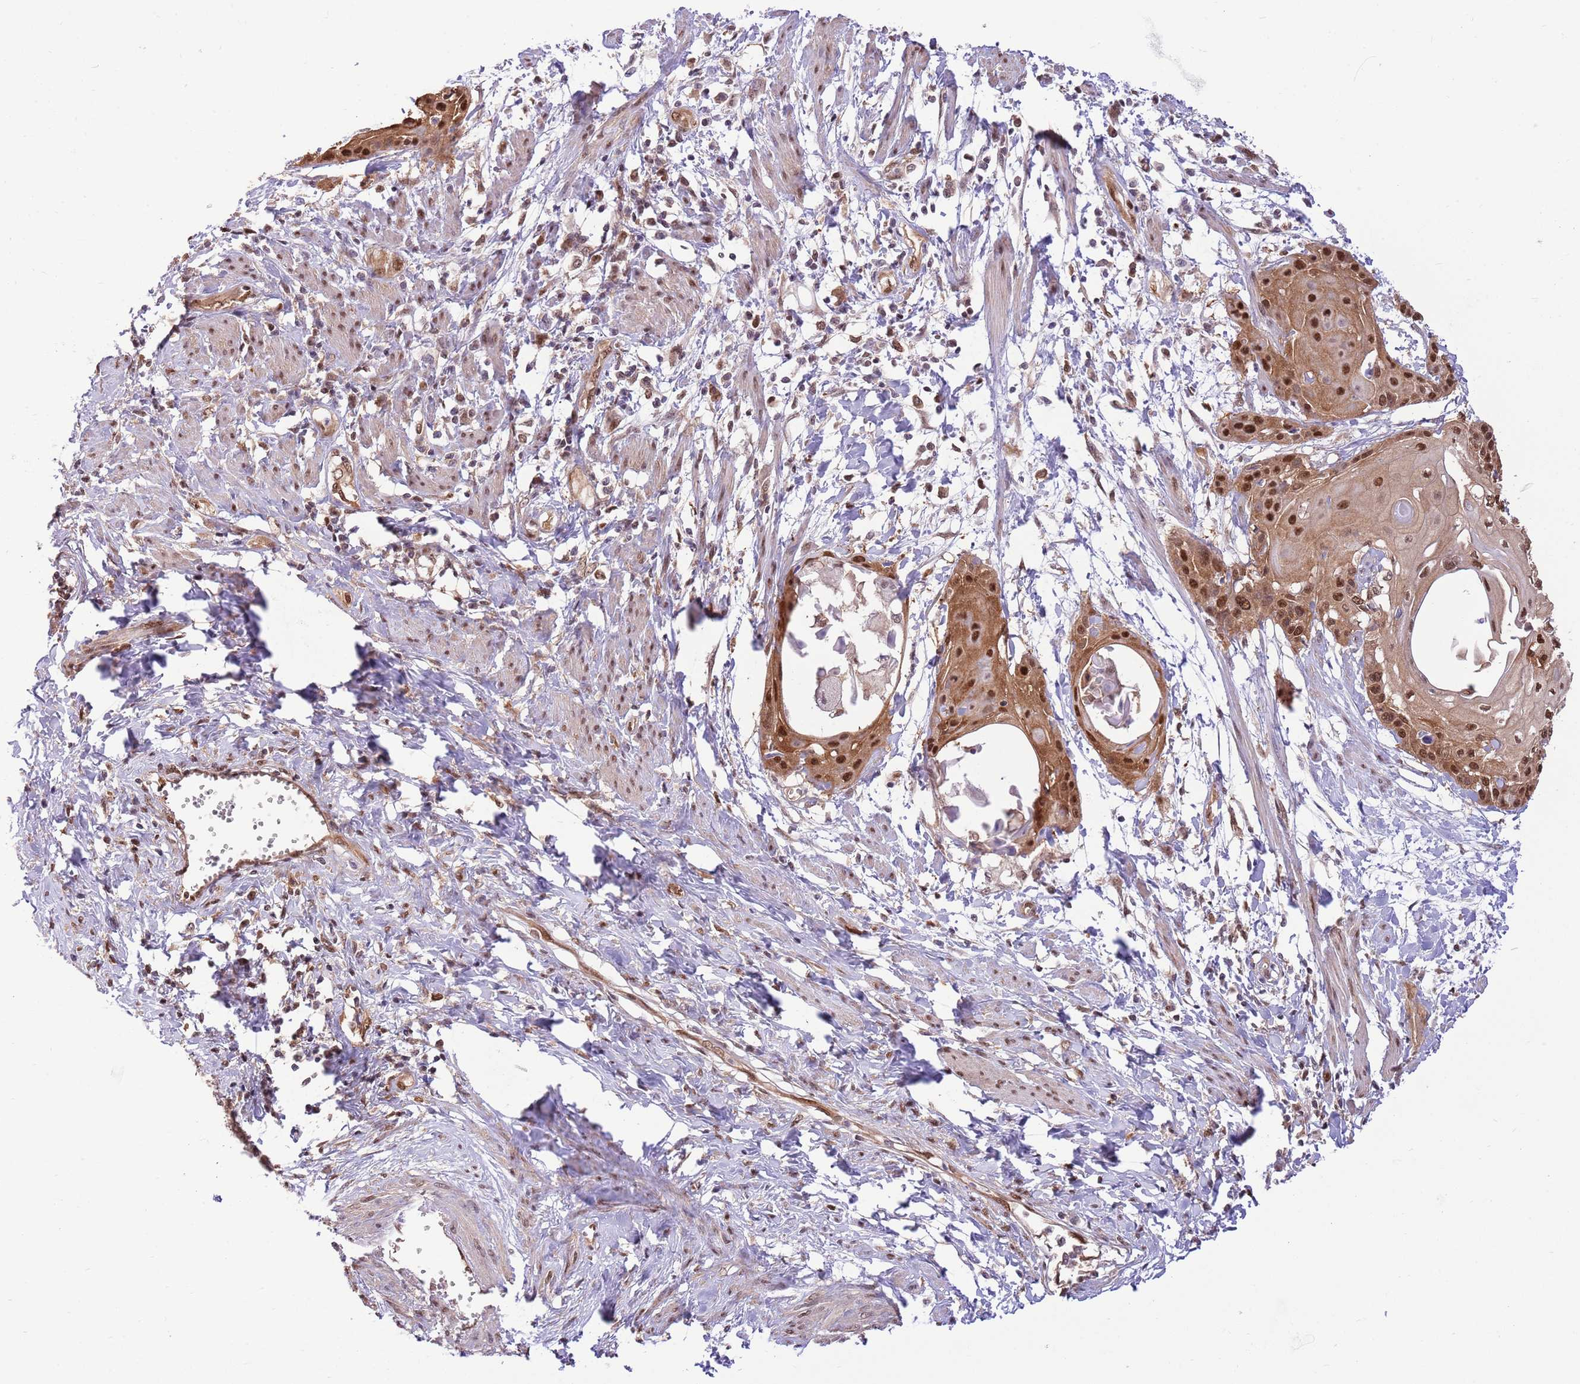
{"staining": {"intensity": "strong", "quantity": ">75%", "location": "nuclear"}, "tissue": "cervical cancer", "cell_type": "Tumor cells", "image_type": "cancer", "snomed": [{"axis": "morphology", "description": "Squamous cell carcinoma, NOS"}, {"axis": "topography", "description": "Cervix"}], "caption": "Strong nuclear protein expression is identified in about >75% of tumor cells in cervical squamous cell carcinoma.", "gene": "NSFL1C", "patient": {"sex": "female", "age": 57}}